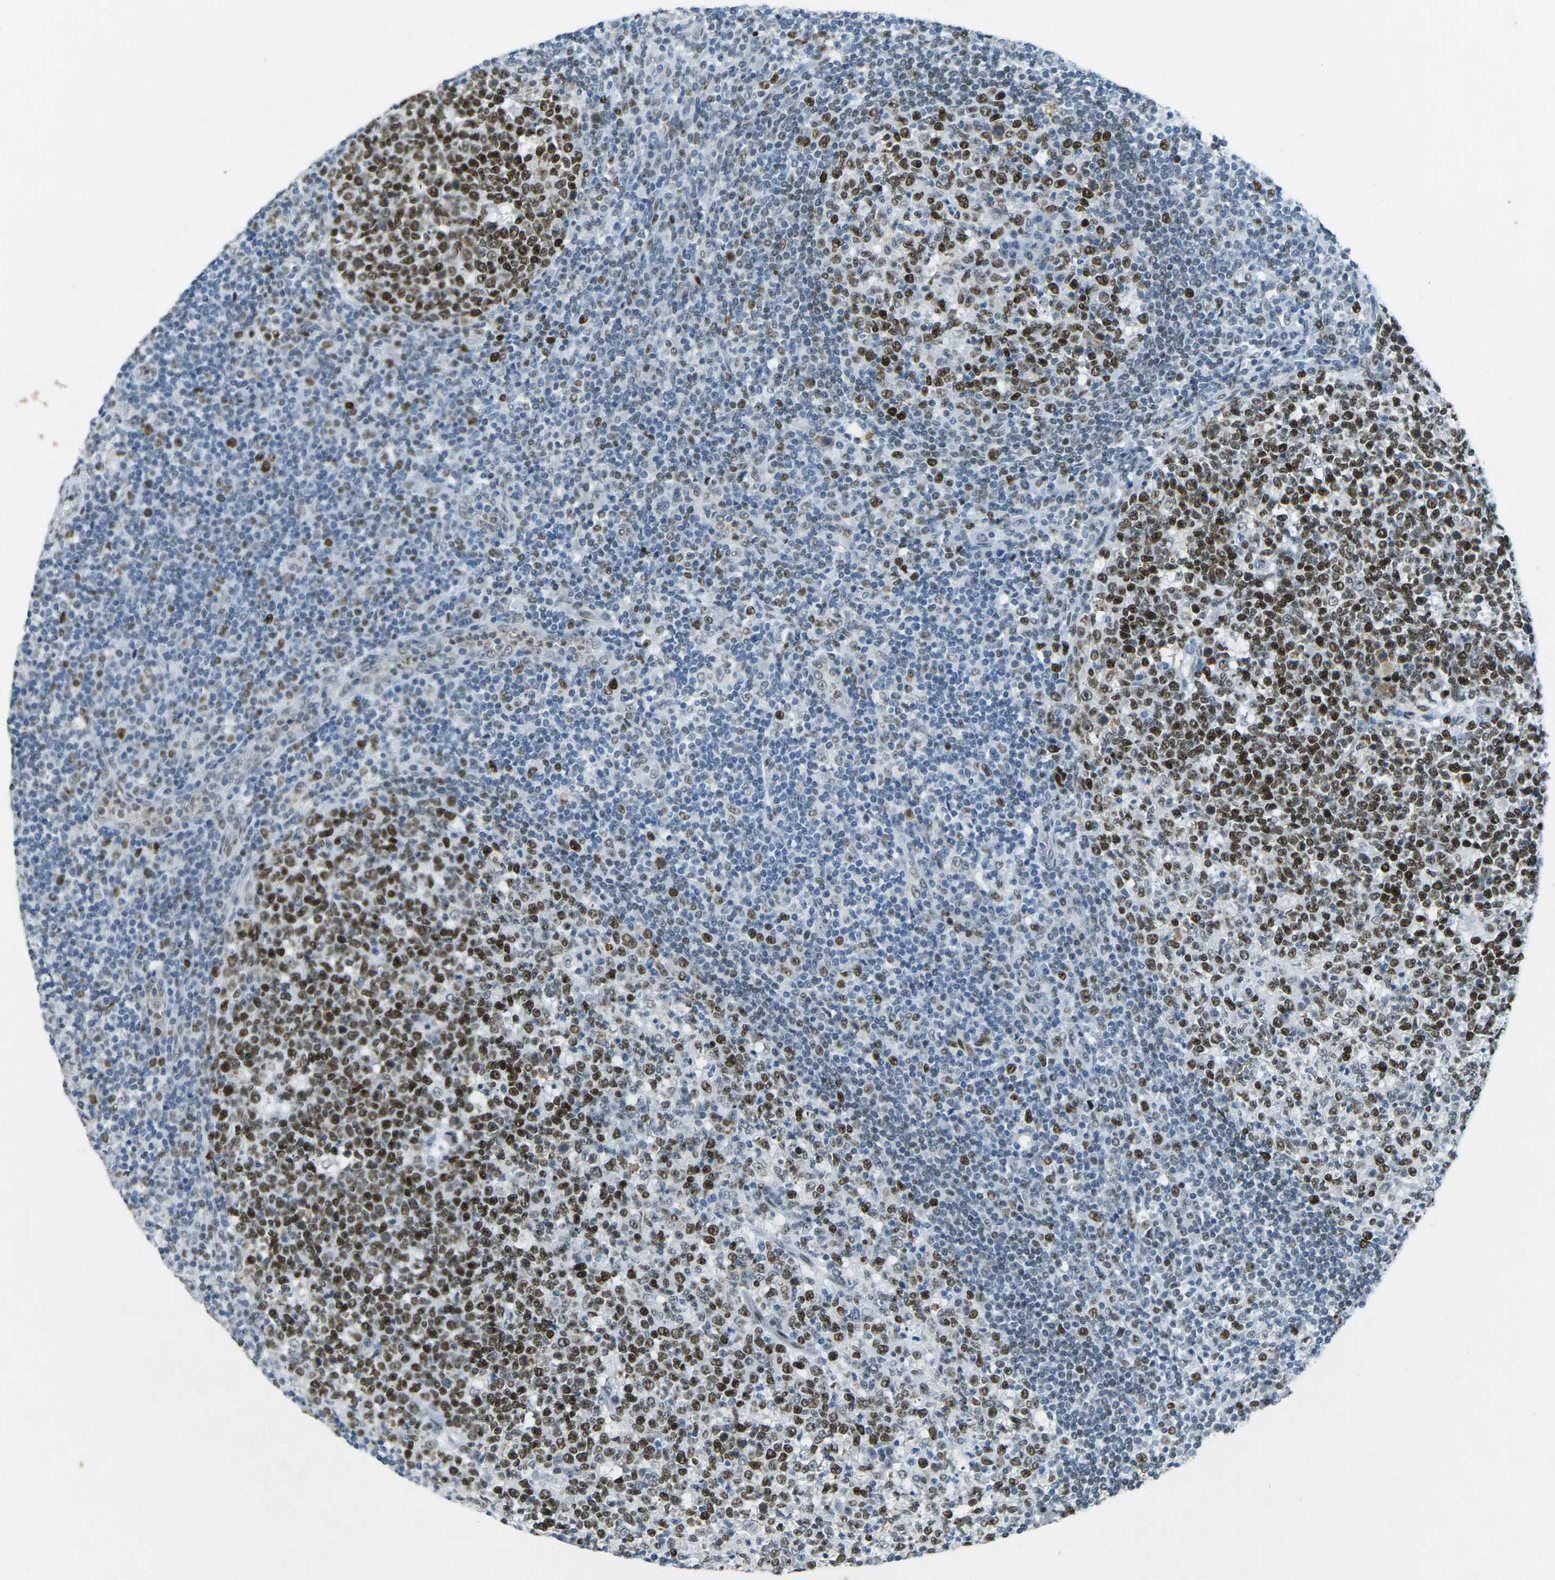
{"staining": {"intensity": "moderate", "quantity": ">75%", "location": "nuclear"}, "tissue": "tonsil", "cell_type": "Germinal center cells", "image_type": "normal", "snomed": [{"axis": "morphology", "description": "Normal tissue, NOS"}, {"axis": "topography", "description": "Tonsil"}], "caption": "Immunohistochemical staining of benign human tonsil reveals medium levels of moderate nuclear staining in about >75% of germinal center cells.", "gene": "RB1", "patient": {"sex": "female", "age": 19}}